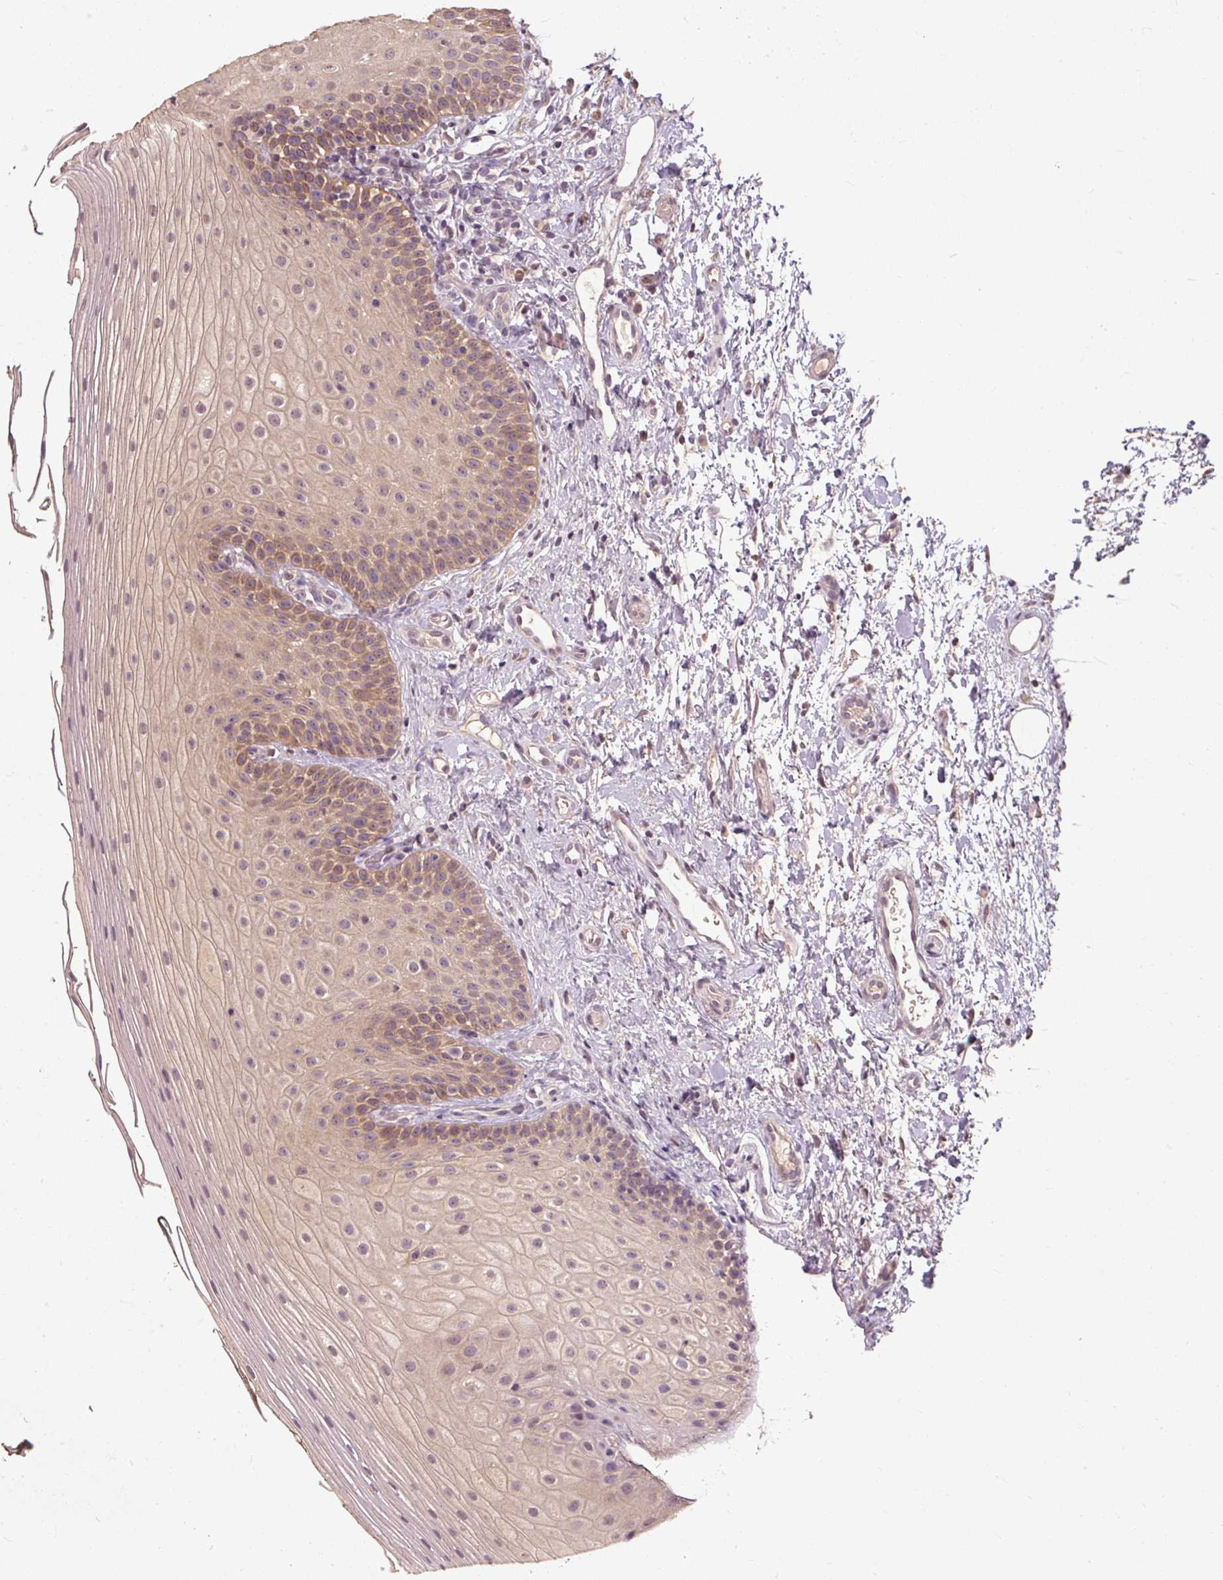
{"staining": {"intensity": "weak", "quantity": "25%-75%", "location": "cytoplasmic/membranous"}, "tissue": "oral mucosa", "cell_type": "Squamous epithelial cells", "image_type": "normal", "snomed": [{"axis": "morphology", "description": "Normal tissue, NOS"}, {"axis": "topography", "description": "Oral tissue"}], "caption": "A brown stain highlights weak cytoplasmic/membranous expression of a protein in squamous epithelial cells of normal oral mucosa. (brown staining indicates protein expression, while blue staining denotes nuclei).", "gene": "CFAP65", "patient": {"sex": "male", "age": 75}}